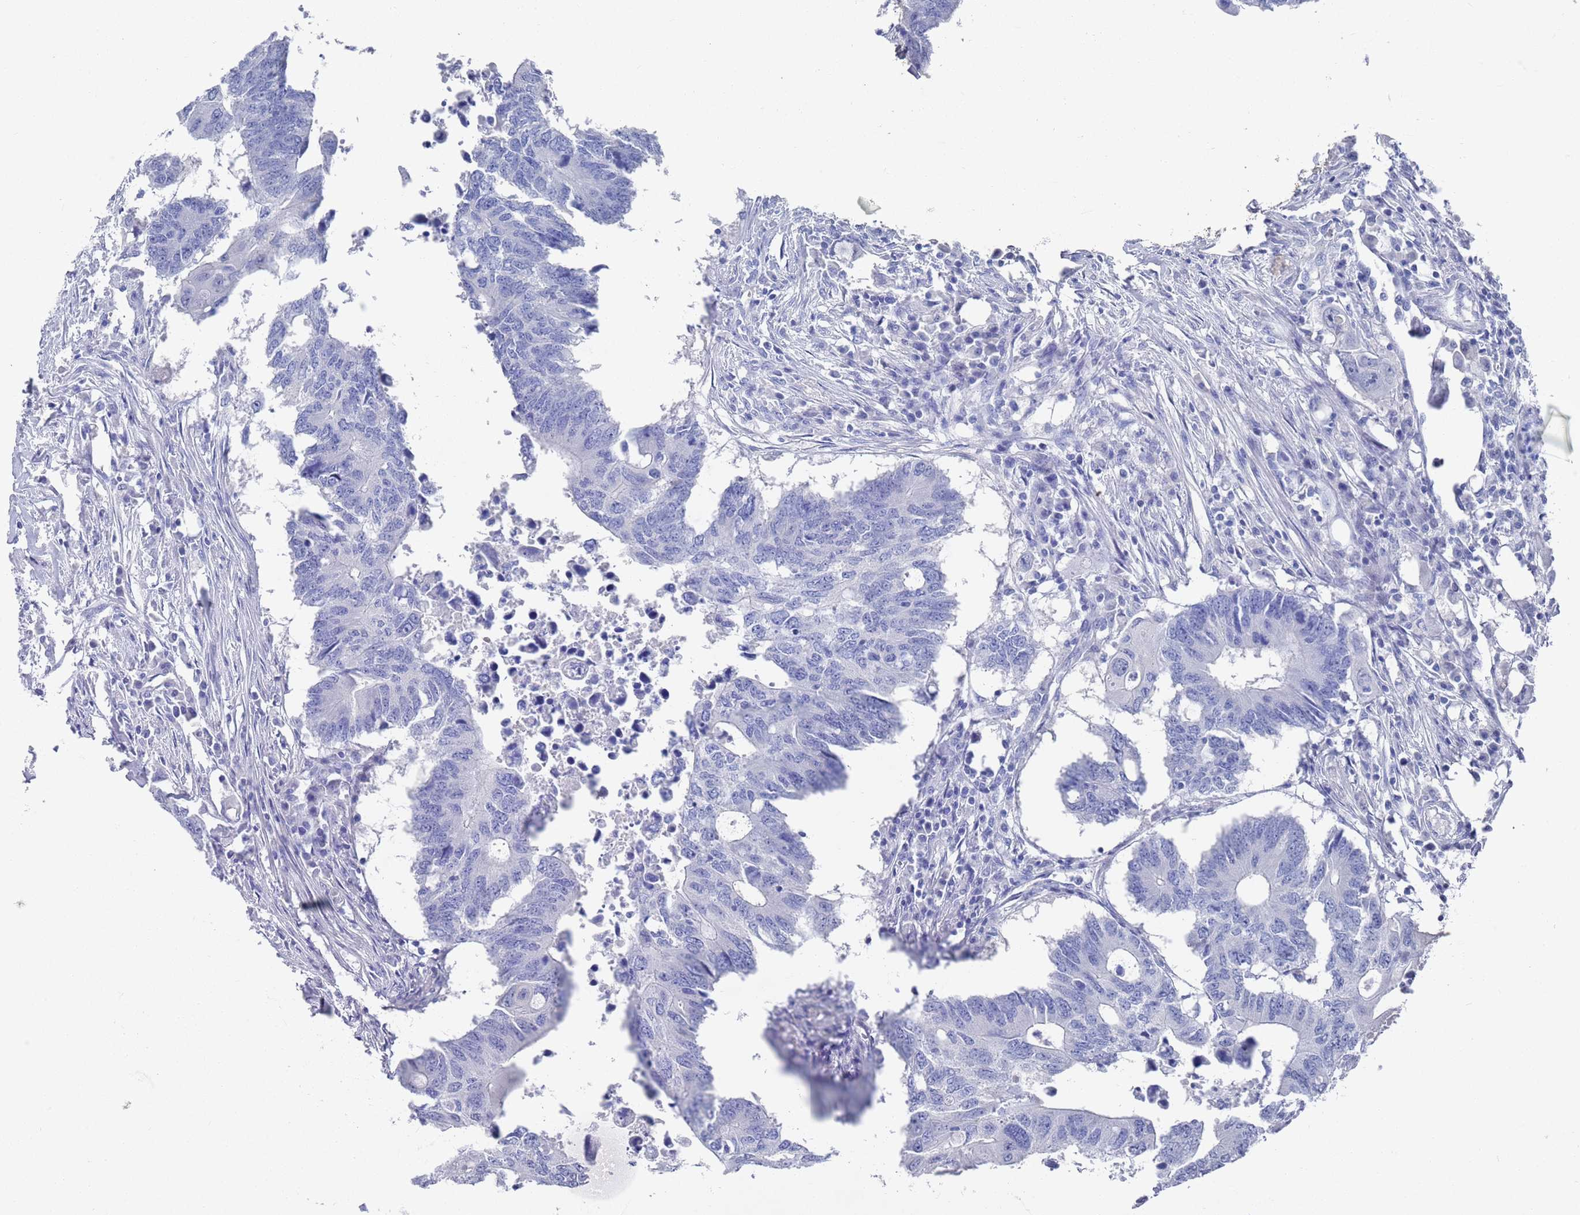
{"staining": {"intensity": "negative", "quantity": "none", "location": "none"}, "tissue": "colorectal cancer", "cell_type": "Tumor cells", "image_type": "cancer", "snomed": [{"axis": "morphology", "description": "Adenocarcinoma, NOS"}, {"axis": "topography", "description": "Colon"}], "caption": "Tumor cells are negative for protein expression in human colorectal adenocarcinoma.", "gene": "MTMR2", "patient": {"sex": "male", "age": 71}}